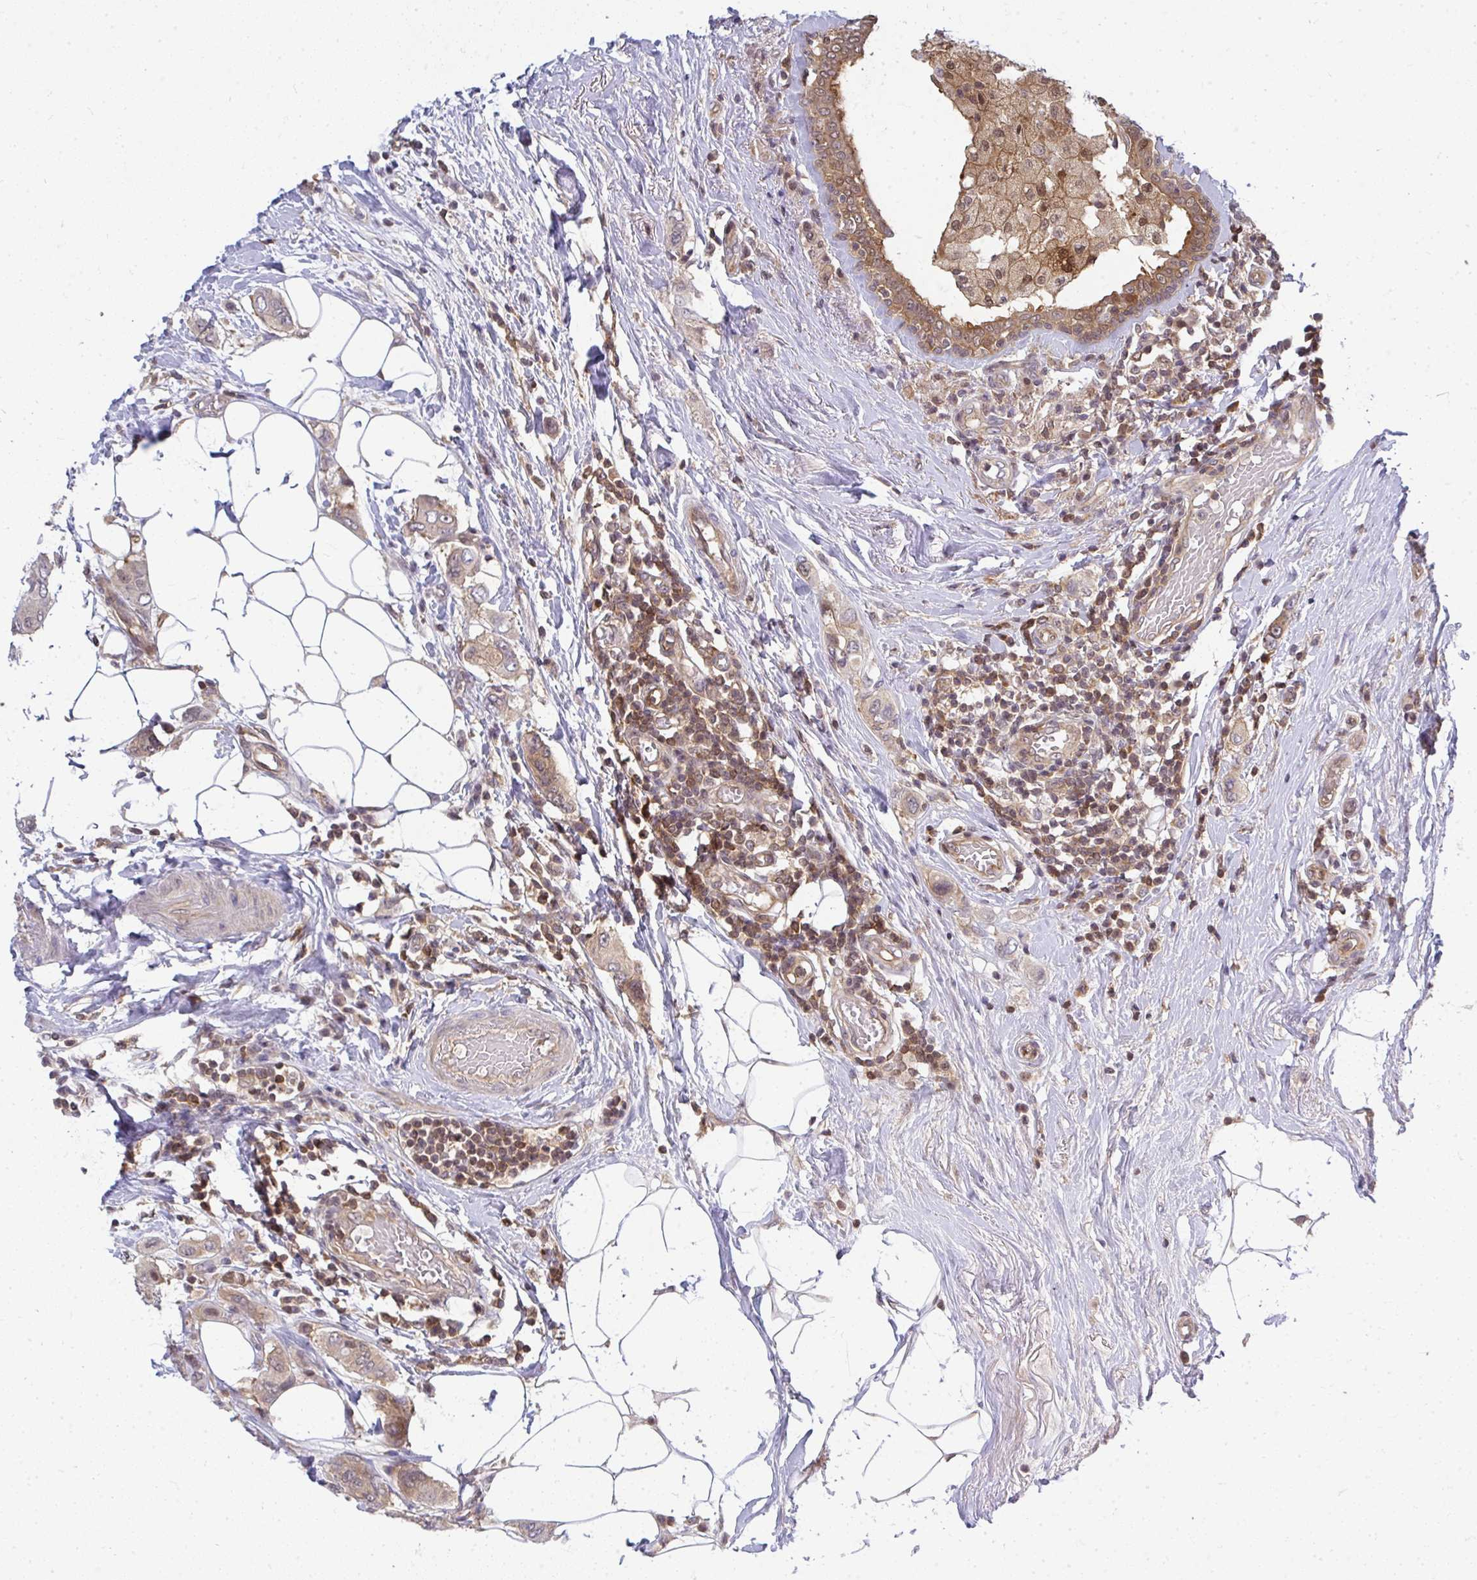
{"staining": {"intensity": "weak", "quantity": "<25%", "location": "cytoplasmic/membranous"}, "tissue": "breast cancer", "cell_type": "Tumor cells", "image_type": "cancer", "snomed": [{"axis": "morphology", "description": "Lobular carcinoma"}, {"axis": "topography", "description": "Breast"}], "caption": "A high-resolution histopathology image shows immunohistochemistry staining of lobular carcinoma (breast), which displays no significant positivity in tumor cells. (Brightfield microscopy of DAB (3,3'-diaminobenzidine) immunohistochemistry at high magnification).", "gene": "HDHD2", "patient": {"sex": "female", "age": 51}}